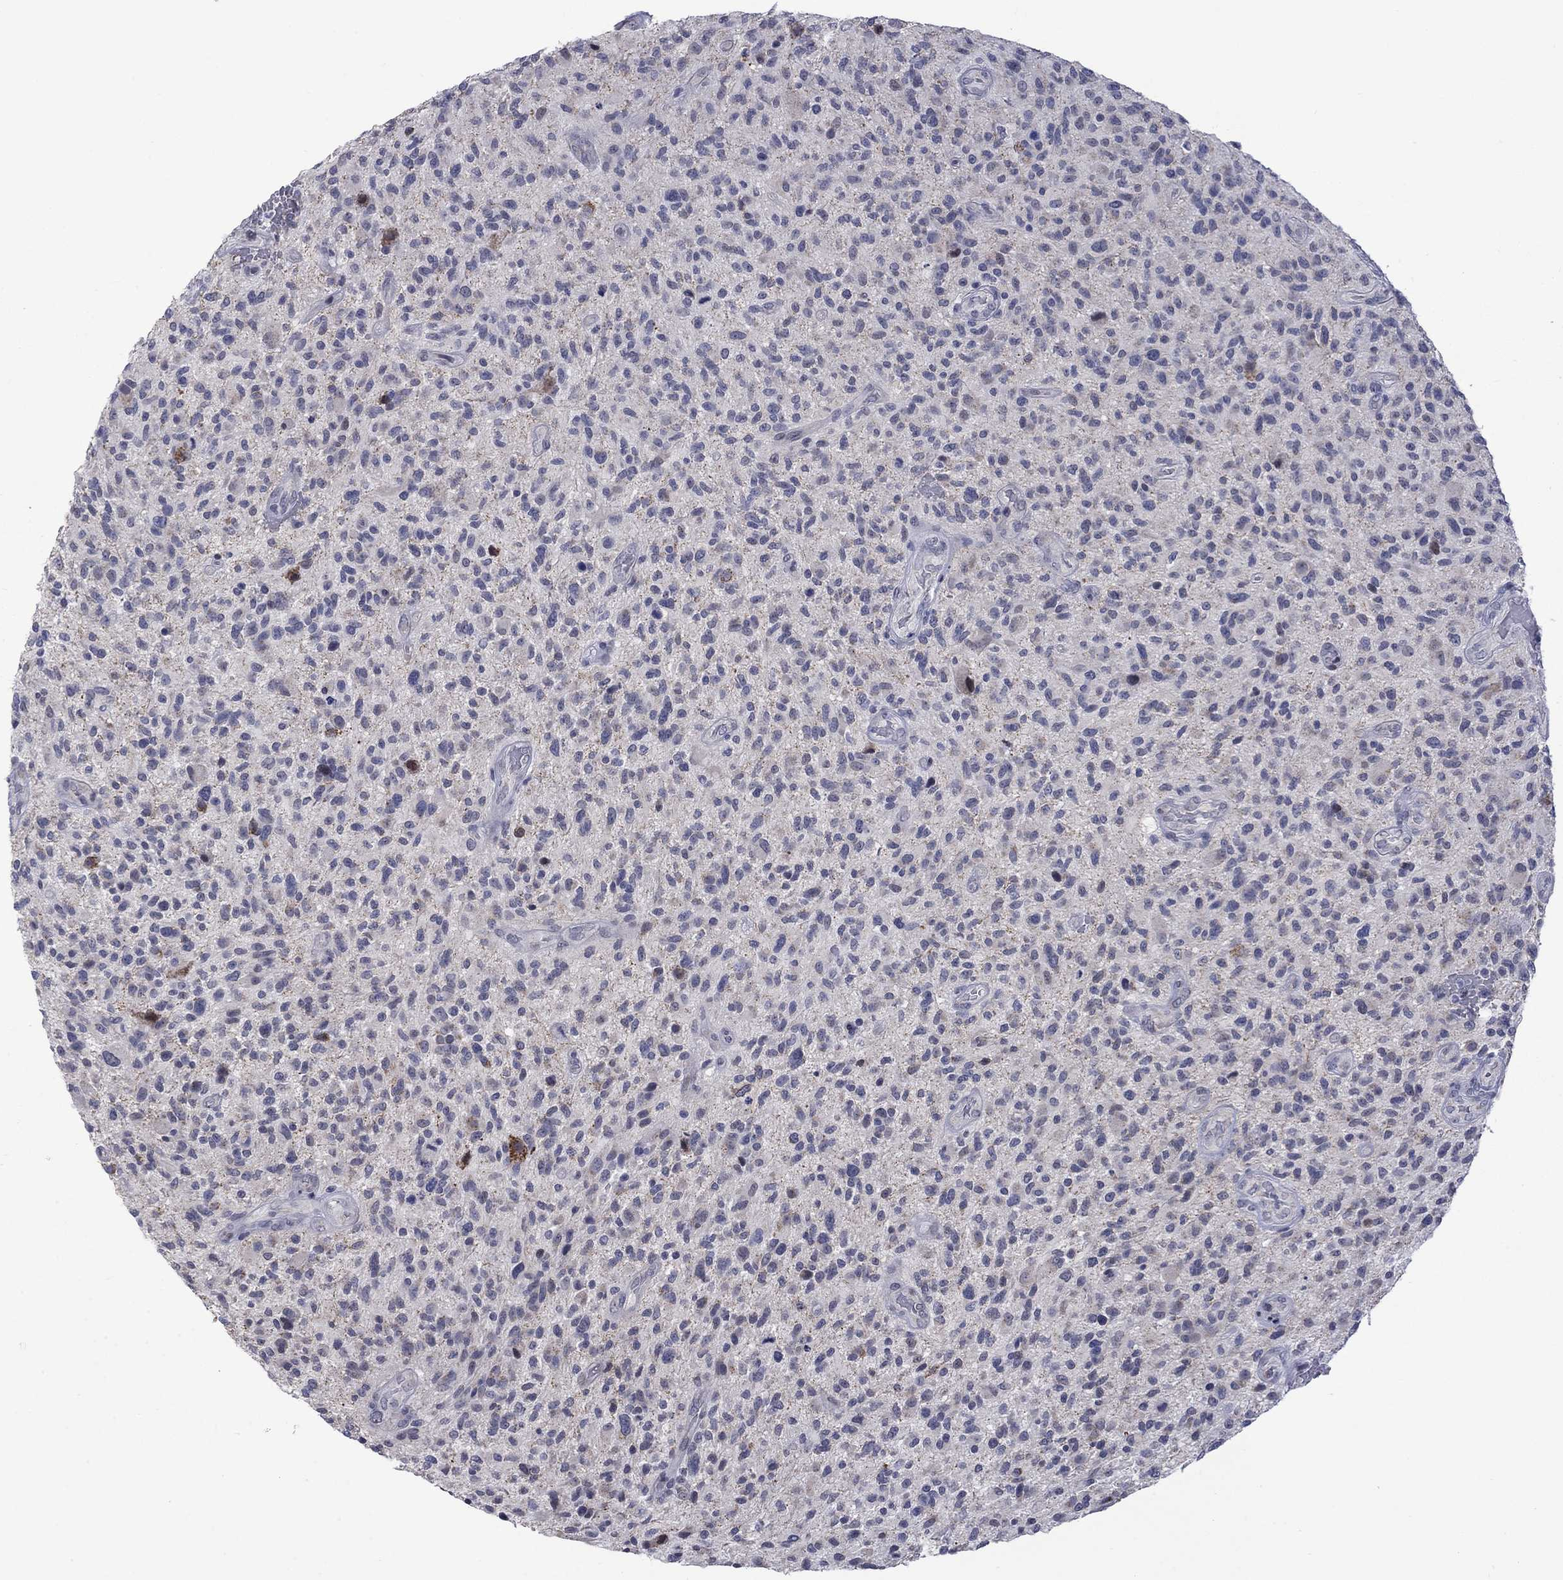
{"staining": {"intensity": "negative", "quantity": "none", "location": "none"}, "tissue": "glioma", "cell_type": "Tumor cells", "image_type": "cancer", "snomed": [{"axis": "morphology", "description": "Glioma, malignant, High grade"}, {"axis": "topography", "description": "Brain"}], "caption": "Immunohistochemistry (IHC) image of human glioma stained for a protein (brown), which shows no positivity in tumor cells.", "gene": "KCNJ16", "patient": {"sex": "male", "age": 47}}